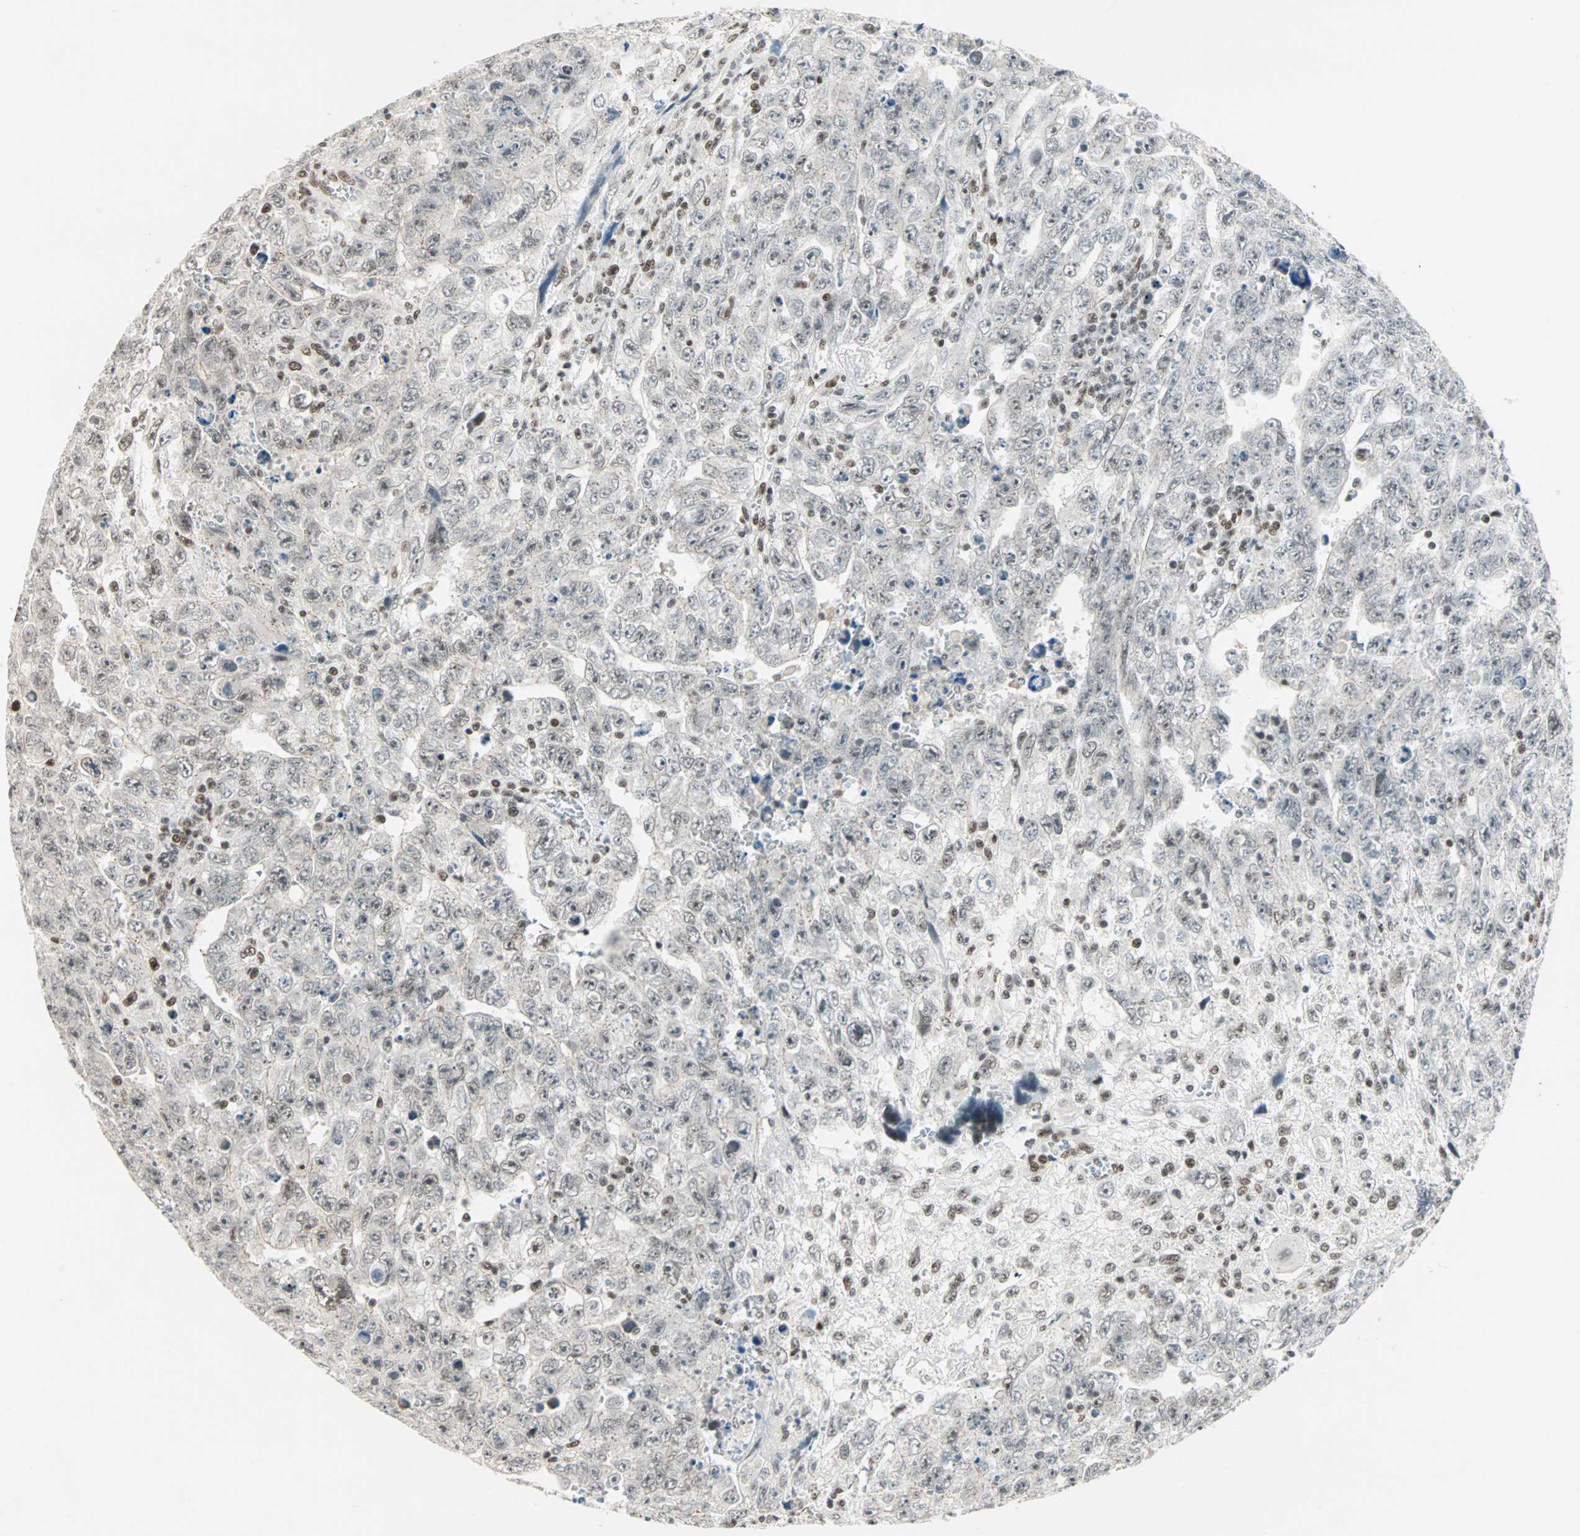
{"staining": {"intensity": "weak", "quantity": "25%-75%", "location": "nuclear"}, "tissue": "testis cancer", "cell_type": "Tumor cells", "image_type": "cancer", "snomed": [{"axis": "morphology", "description": "Carcinoma, Embryonal, NOS"}, {"axis": "topography", "description": "Testis"}], "caption": "Immunohistochemical staining of testis cancer (embryonal carcinoma) displays weak nuclear protein staining in approximately 25%-75% of tumor cells.", "gene": "BLM", "patient": {"sex": "male", "age": 28}}